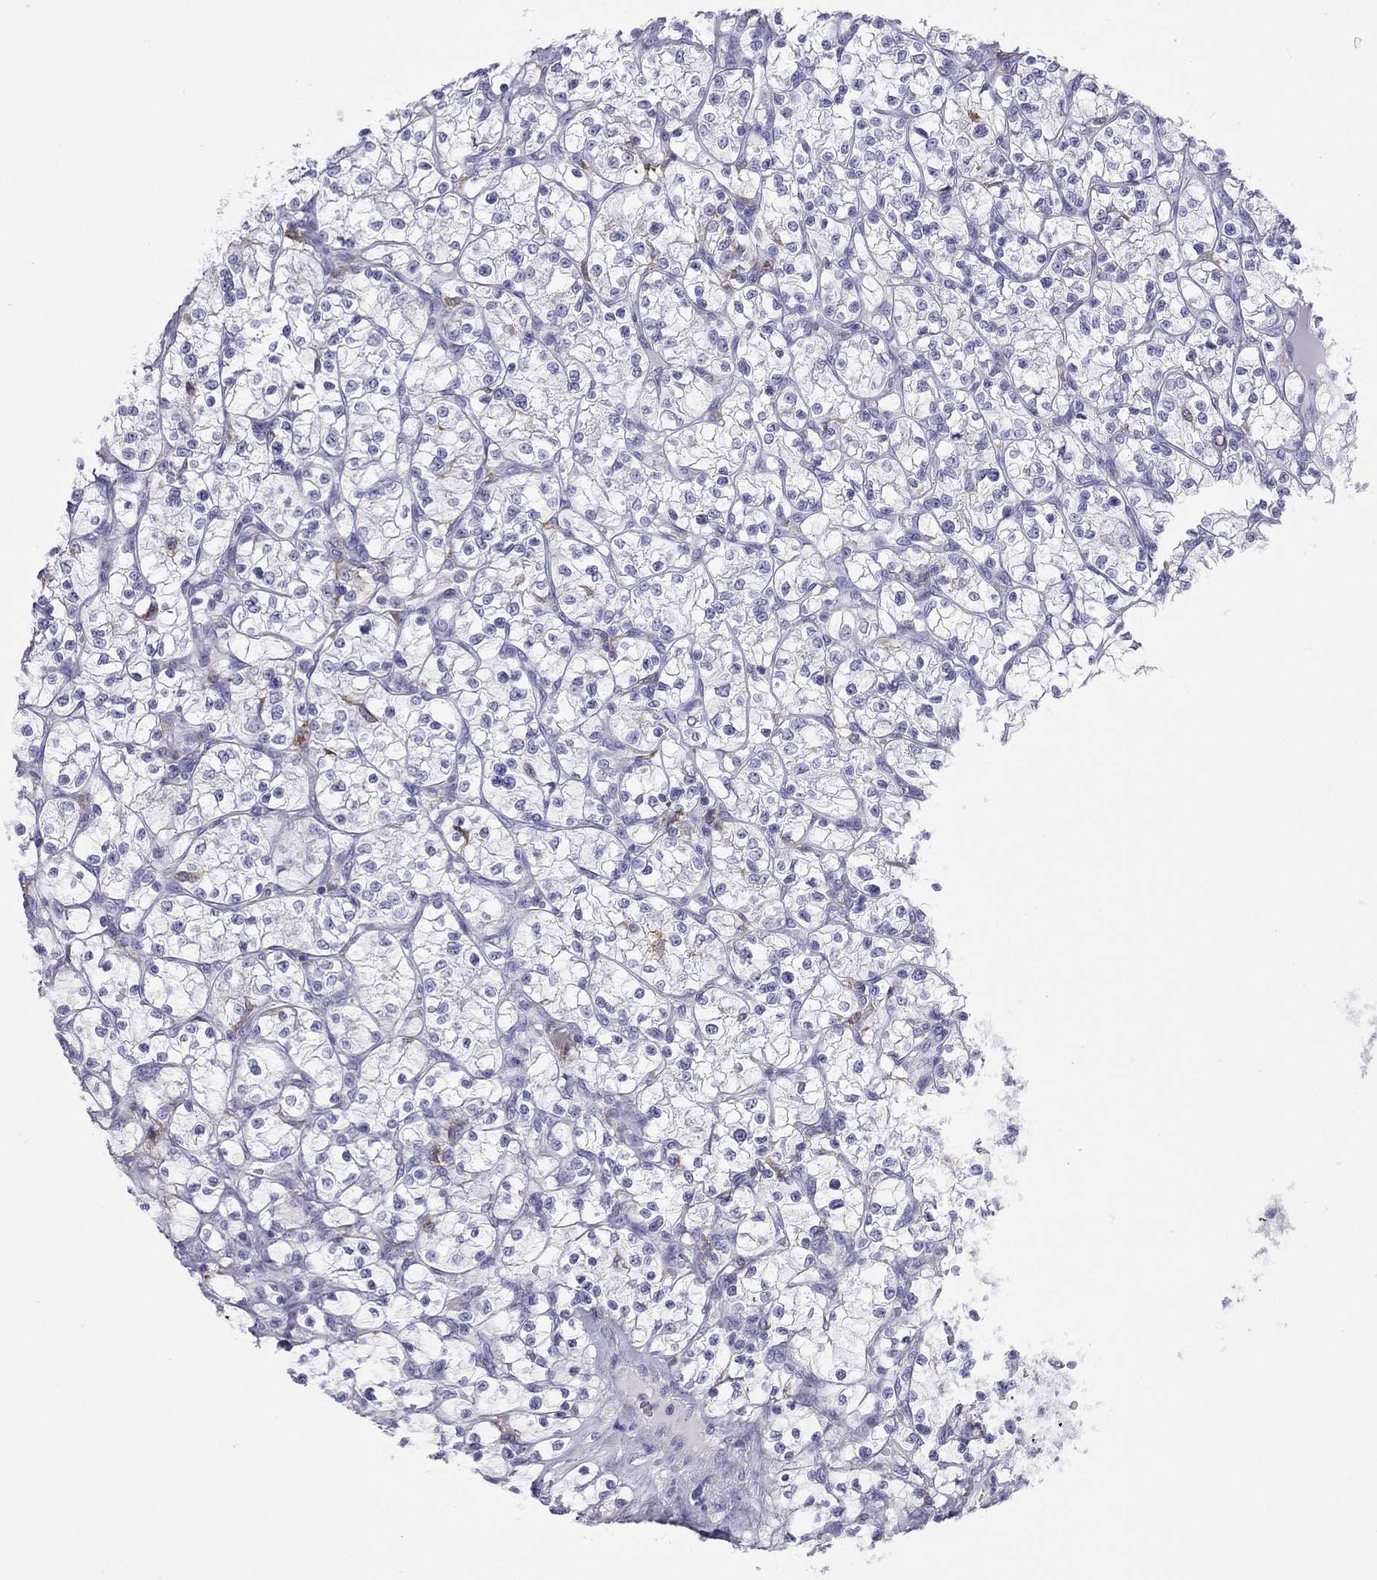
{"staining": {"intensity": "negative", "quantity": "none", "location": "none"}, "tissue": "renal cancer", "cell_type": "Tumor cells", "image_type": "cancer", "snomed": [{"axis": "morphology", "description": "Adenocarcinoma, NOS"}, {"axis": "topography", "description": "Kidney"}], "caption": "Tumor cells are negative for protein expression in human renal cancer. Nuclei are stained in blue.", "gene": "HLA-DQB2", "patient": {"sex": "female", "age": 64}}